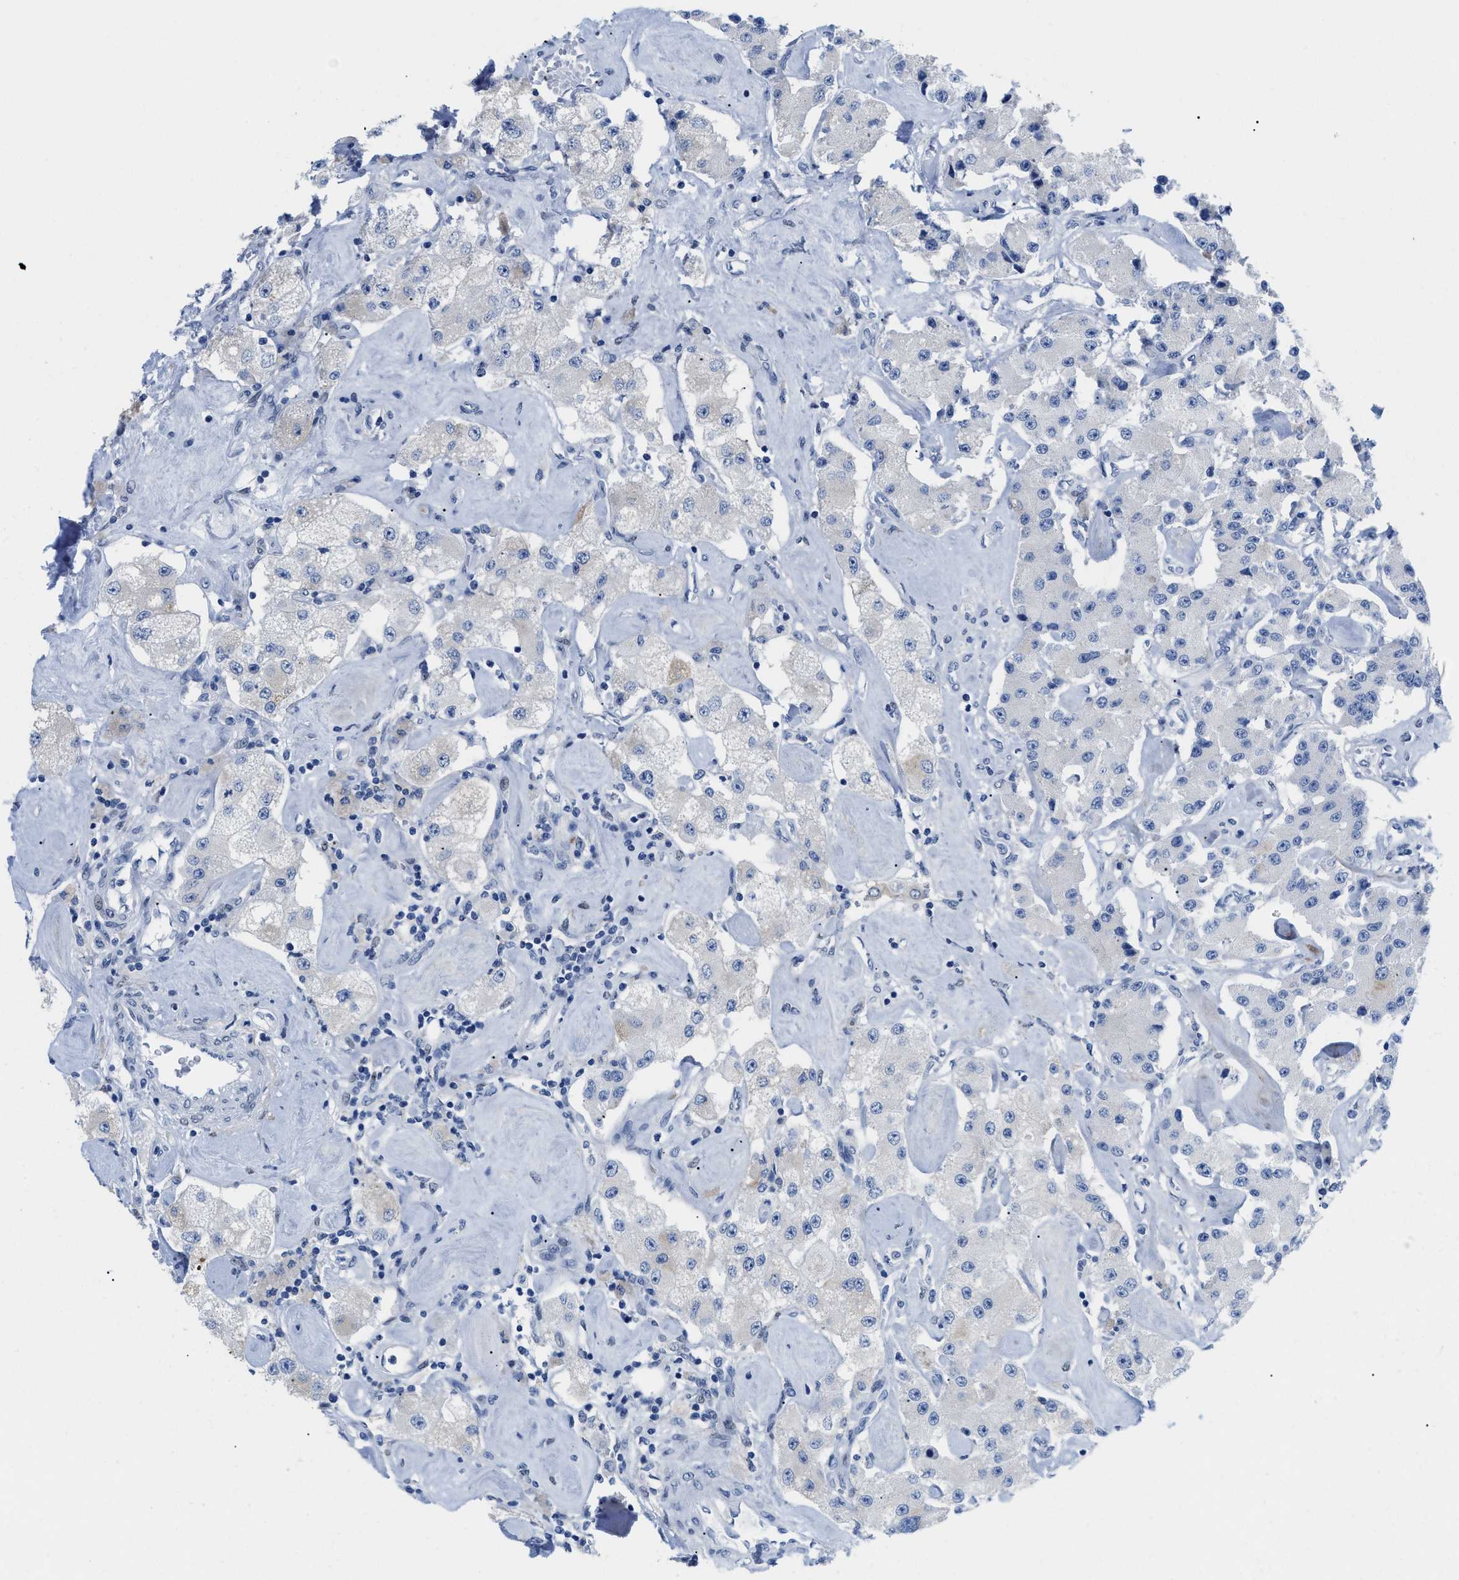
{"staining": {"intensity": "negative", "quantity": "none", "location": "none"}, "tissue": "carcinoid", "cell_type": "Tumor cells", "image_type": "cancer", "snomed": [{"axis": "morphology", "description": "Carcinoid, malignant, NOS"}, {"axis": "topography", "description": "Pancreas"}], "caption": "The histopathology image reveals no staining of tumor cells in carcinoid (malignant). (Brightfield microscopy of DAB (3,3'-diaminobenzidine) immunohistochemistry at high magnification).", "gene": "NFIX", "patient": {"sex": "male", "age": 41}}